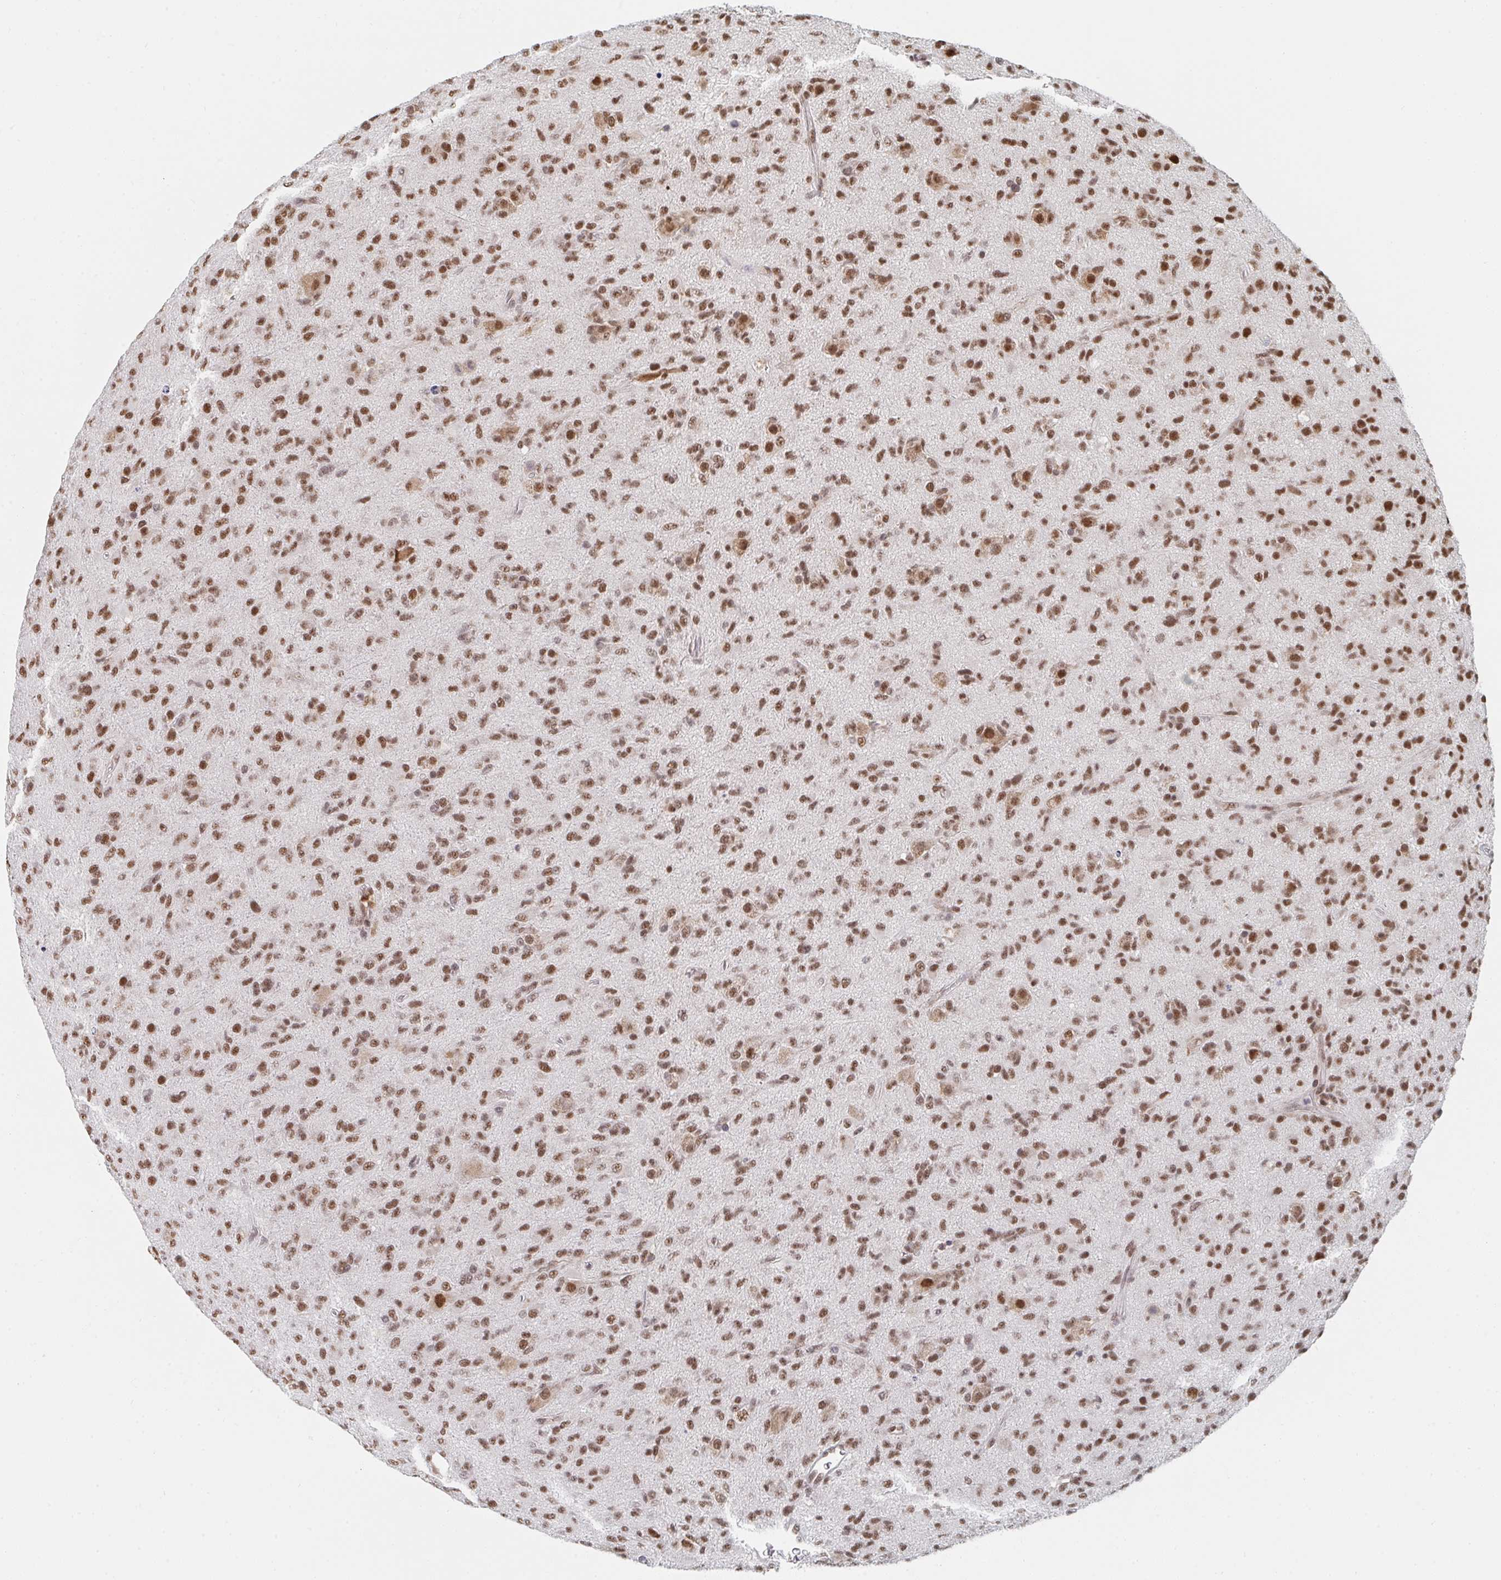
{"staining": {"intensity": "moderate", "quantity": ">75%", "location": "nuclear"}, "tissue": "glioma", "cell_type": "Tumor cells", "image_type": "cancer", "snomed": [{"axis": "morphology", "description": "Glioma, malignant, Low grade"}, {"axis": "topography", "description": "Brain"}], "caption": "Glioma stained for a protein reveals moderate nuclear positivity in tumor cells.", "gene": "MBNL1", "patient": {"sex": "male", "age": 65}}